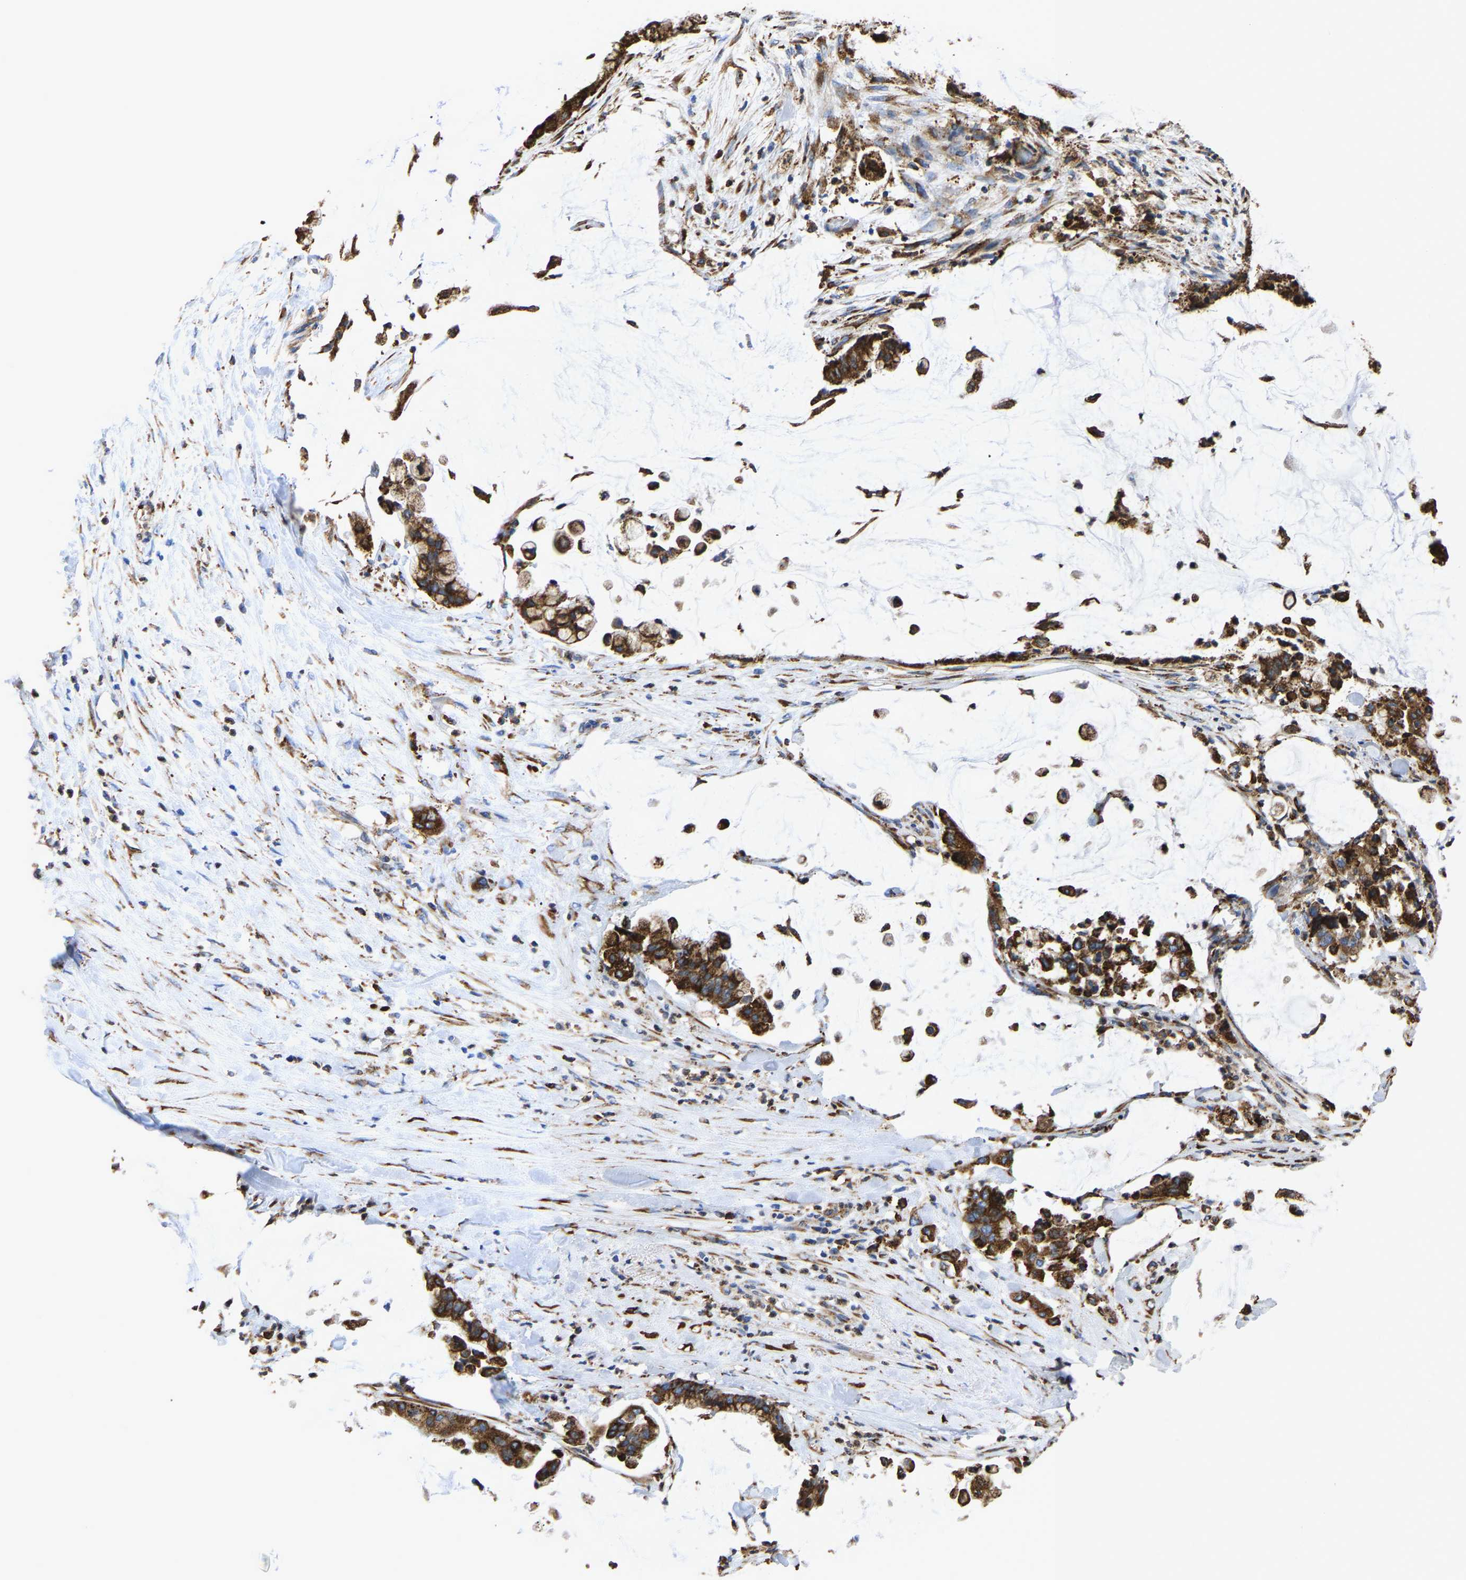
{"staining": {"intensity": "strong", "quantity": ">75%", "location": "cytoplasmic/membranous"}, "tissue": "pancreatic cancer", "cell_type": "Tumor cells", "image_type": "cancer", "snomed": [{"axis": "morphology", "description": "Adenocarcinoma, NOS"}, {"axis": "topography", "description": "Pancreas"}], "caption": "Tumor cells reveal high levels of strong cytoplasmic/membranous positivity in about >75% of cells in pancreatic cancer.", "gene": "P4HB", "patient": {"sex": "male", "age": 41}}